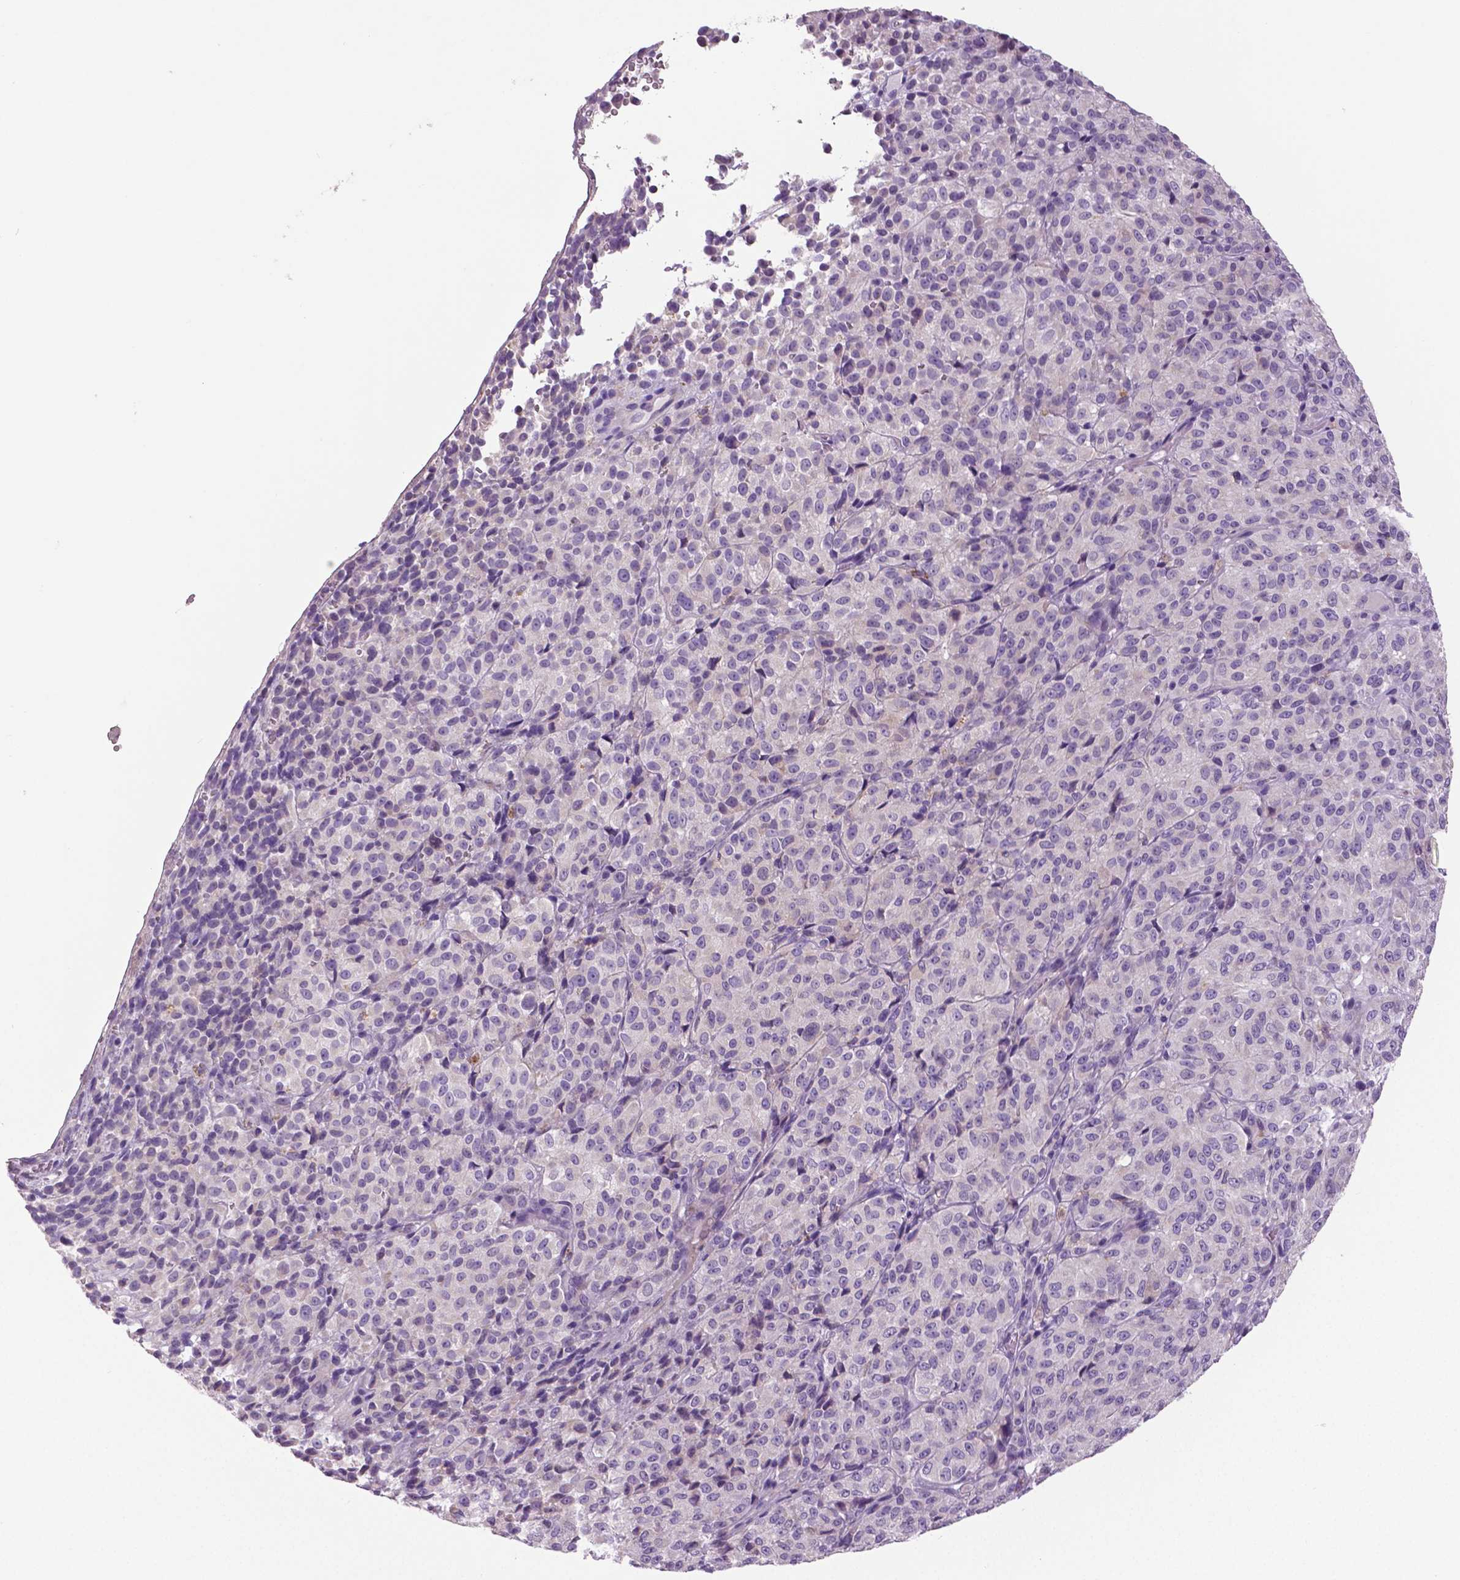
{"staining": {"intensity": "negative", "quantity": "none", "location": "none"}, "tissue": "melanoma", "cell_type": "Tumor cells", "image_type": "cancer", "snomed": [{"axis": "morphology", "description": "Malignant melanoma, Metastatic site"}, {"axis": "topography", "description": "Brain"}], "caption": "Human malignant melanoma (metastatic site) stained for a protein using immunohistochemistry shows no staining in tumor cells.", "gene": "DNAH12", "patient": {"sex": "female", "age": 56}}